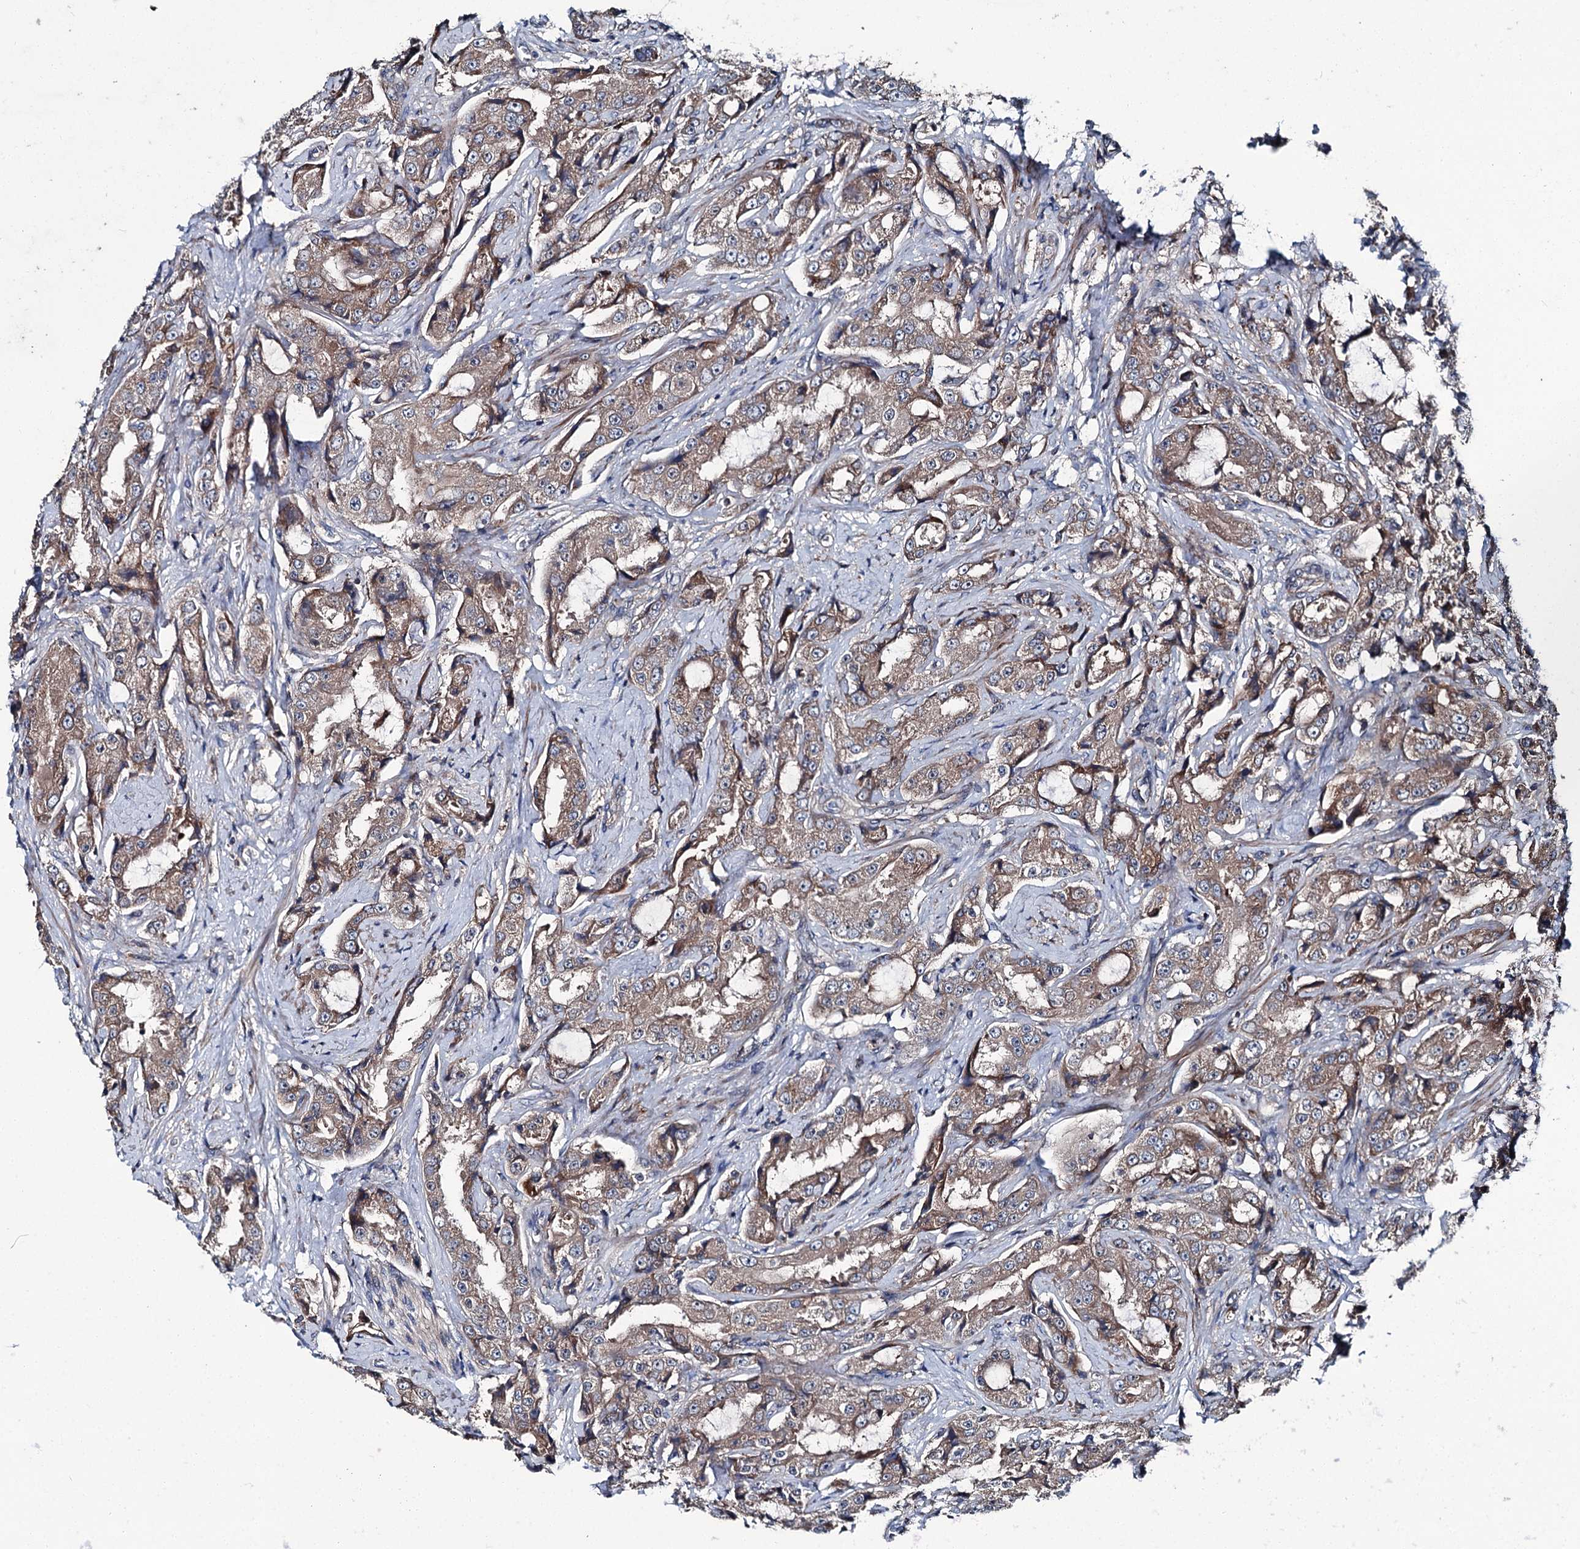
{"staining": {"intensity": "weak", "quantity": ">75%", "location": "cytoplasmic/membranous"}, "tissue": "prostate cancer", "cell_type": "Tumor cells", "image_type": "cancer", "snomed": [{"axis": "morphology", "description": "Adenocarcinoma, High grade"}, {"axis": "topography", "description": "Prostate"}], "caption": "Brown immunohistochemical staining in prostate cancer (high-grade adenocarcinoma) exhibits weak cytoplasmic/membranous staining in approximately >75% of tumor cells.", "gene": "RUFY1", "patient": {"sex": "male", "age": 73}}